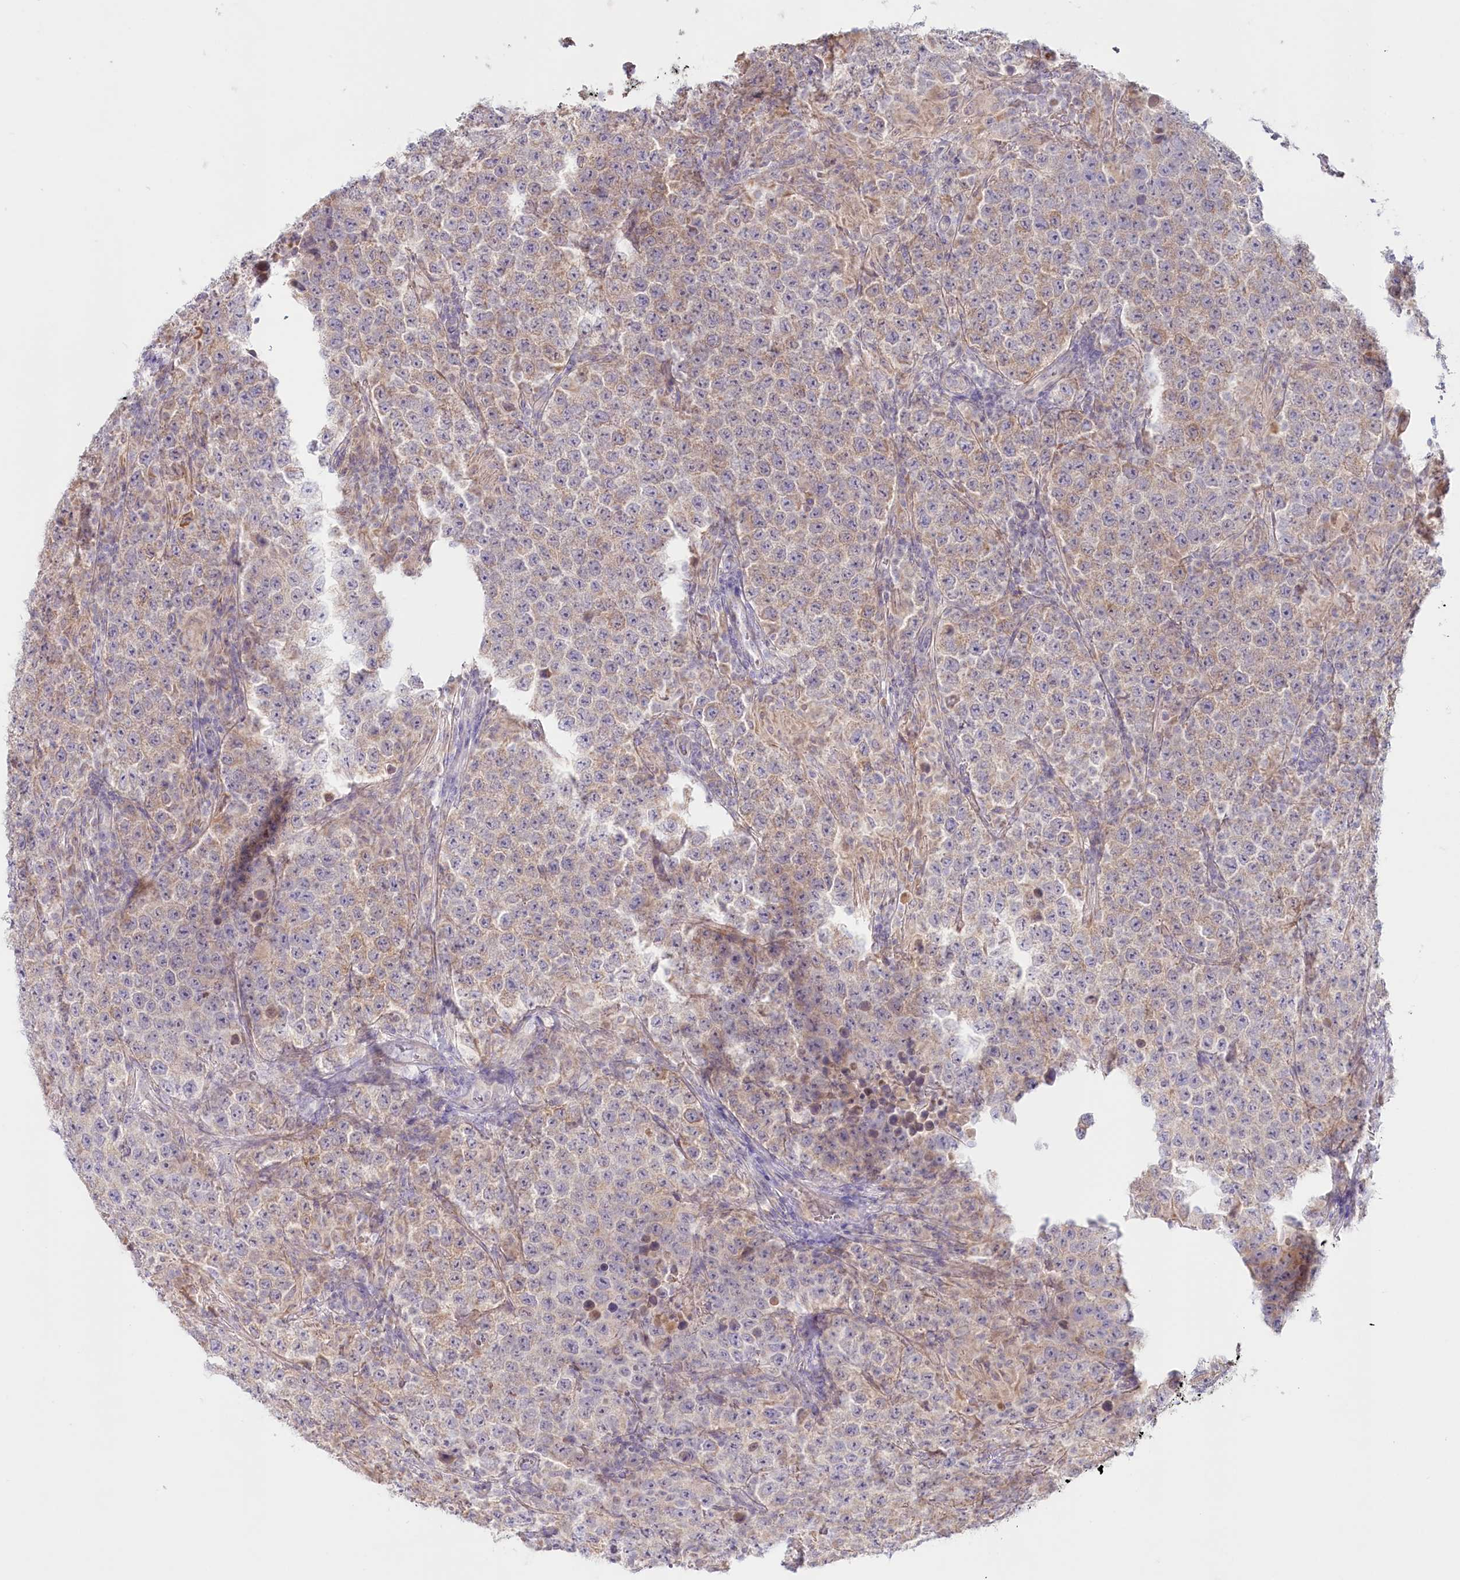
{"staining": {"intensity": "weak", "quantity": "25%-75%", "location": "cytoplasmic/membranous"}, "tissue": "testis cancer", "cell_type": "Tumor cells", "image_type": "cancer", "snomed": [{"axis": "morphology", "description": "Normal tissue, NOS"}, {"axis": "morphology", "description": "Urothelial carcinoma, High grade"}, {"axis": "morphology", "description": "Seminoma, NOS"}, {"axis": "morphology", "description": "Carcinoma, Embryonal, NOS"}, {"axis": "topography", "description": "Urinary bladder"}, {"axis": "topography", "description": "Testis"}], "caption": "An immunohistochemistry (IHC) micrograph of tumor tissue is shown. Protein staining in brown highlights weak cytoplasmic/membranous positivity in testis cancer (seminoma) within tumor cells.", "gene": "PSAPL1", "patient": {"sex": "male", "age": 41}}